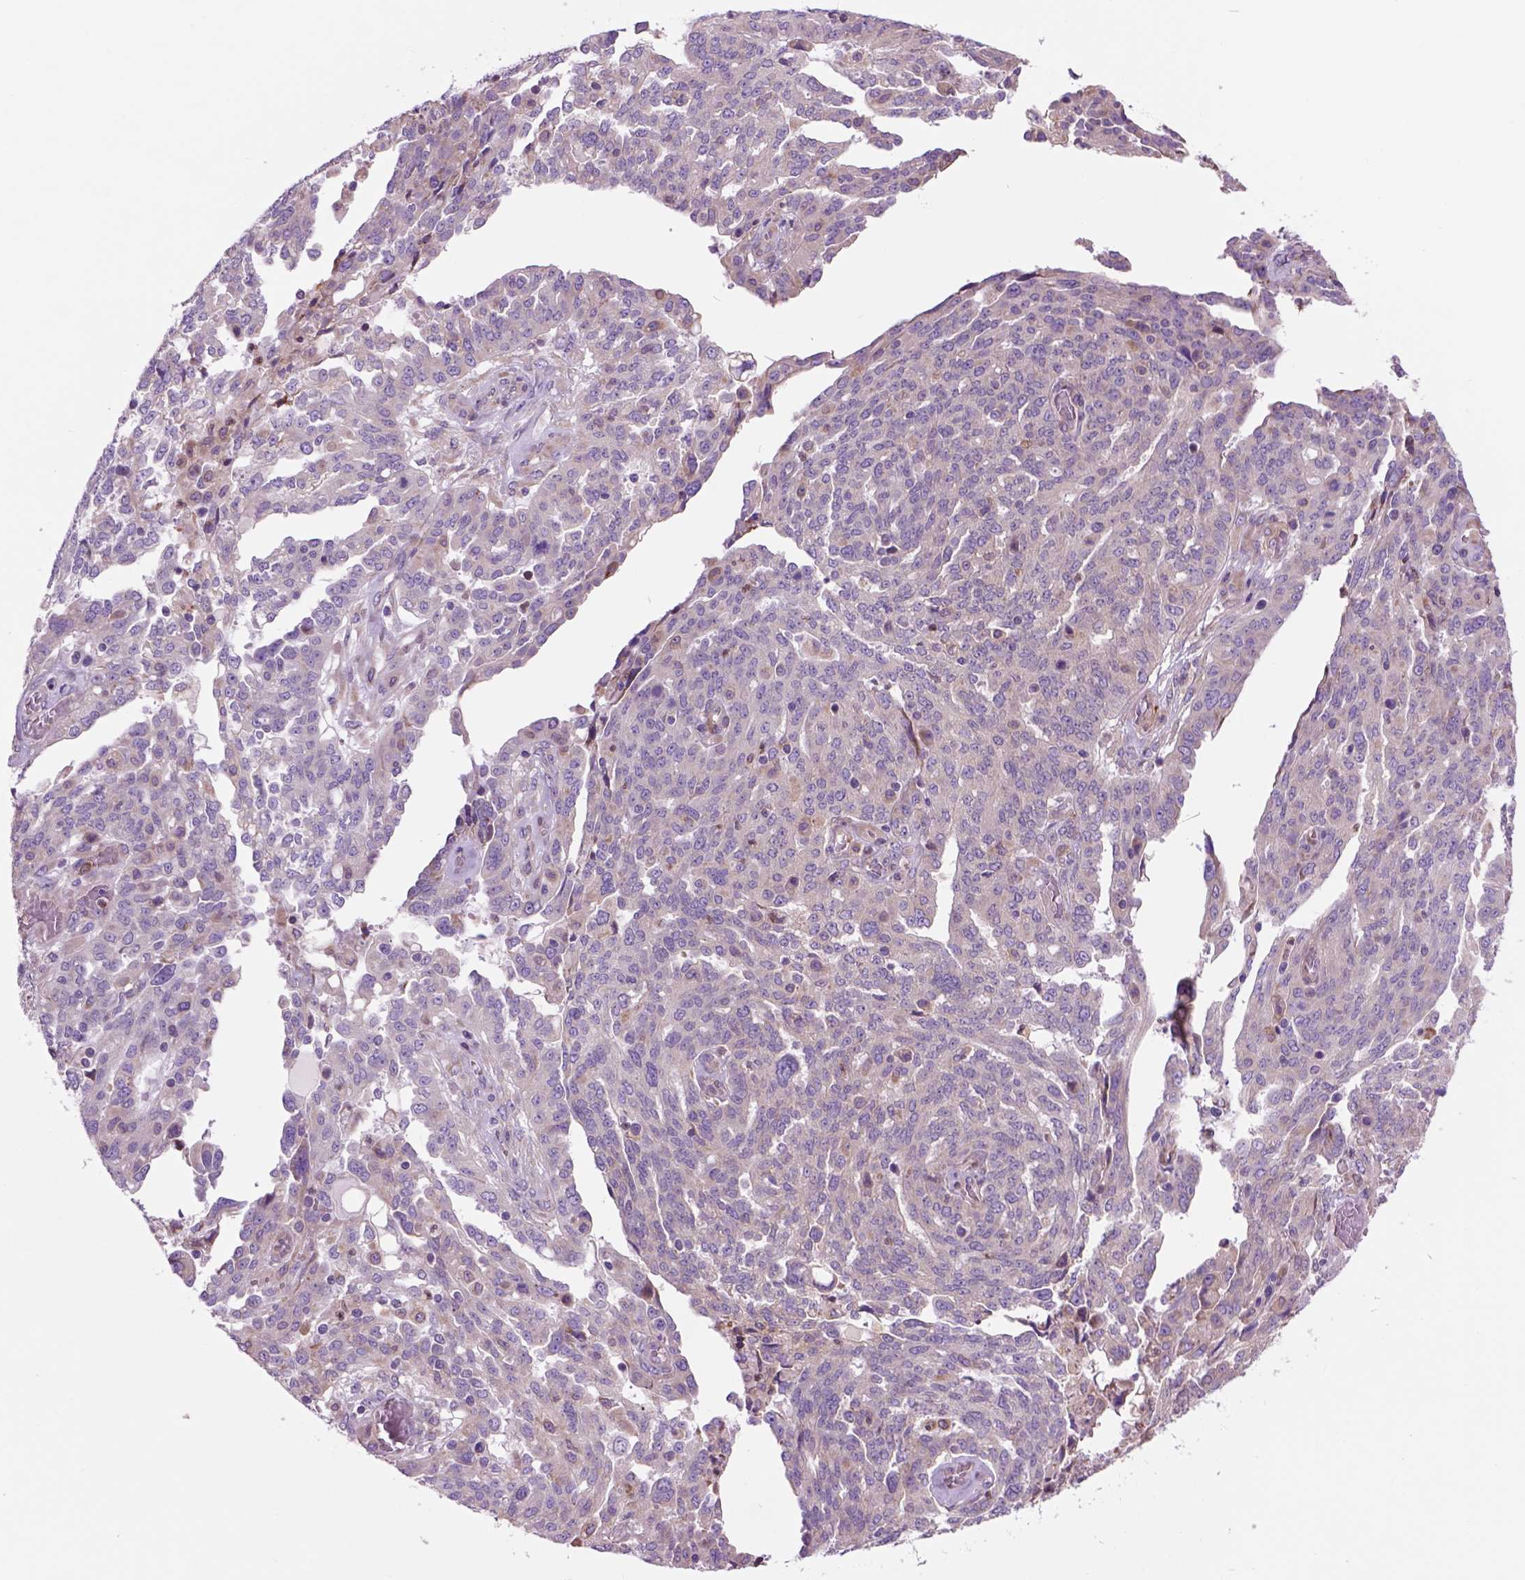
{"staining": {"intensity": "weak", "quantity": ">75%", "location": "cytoplasmic/membranous"}, "tissue": "ovarian cancer", "cell_type": "Tumor cells", "image_type": "cancer", "snomed": [{"axis": "morphology", "description": "Cystadenocarcinoma, serous, NOS"}, {"axis": "topography", "description": "Ovary"}], "caption": "Ovarian cancer stained with immunohistochemistry (IHC) displays weak cytoplasmic/membranous positivity in about >75% of tumor cells. The staining is performed using DAB (3,3'-diaminobenzidine) brown chromogen to label protein expression. The nuclei are counter-stained blue using hematoxylin.", "gene": "PIAS3", "patient": {"sex": "female", "age": 67}}